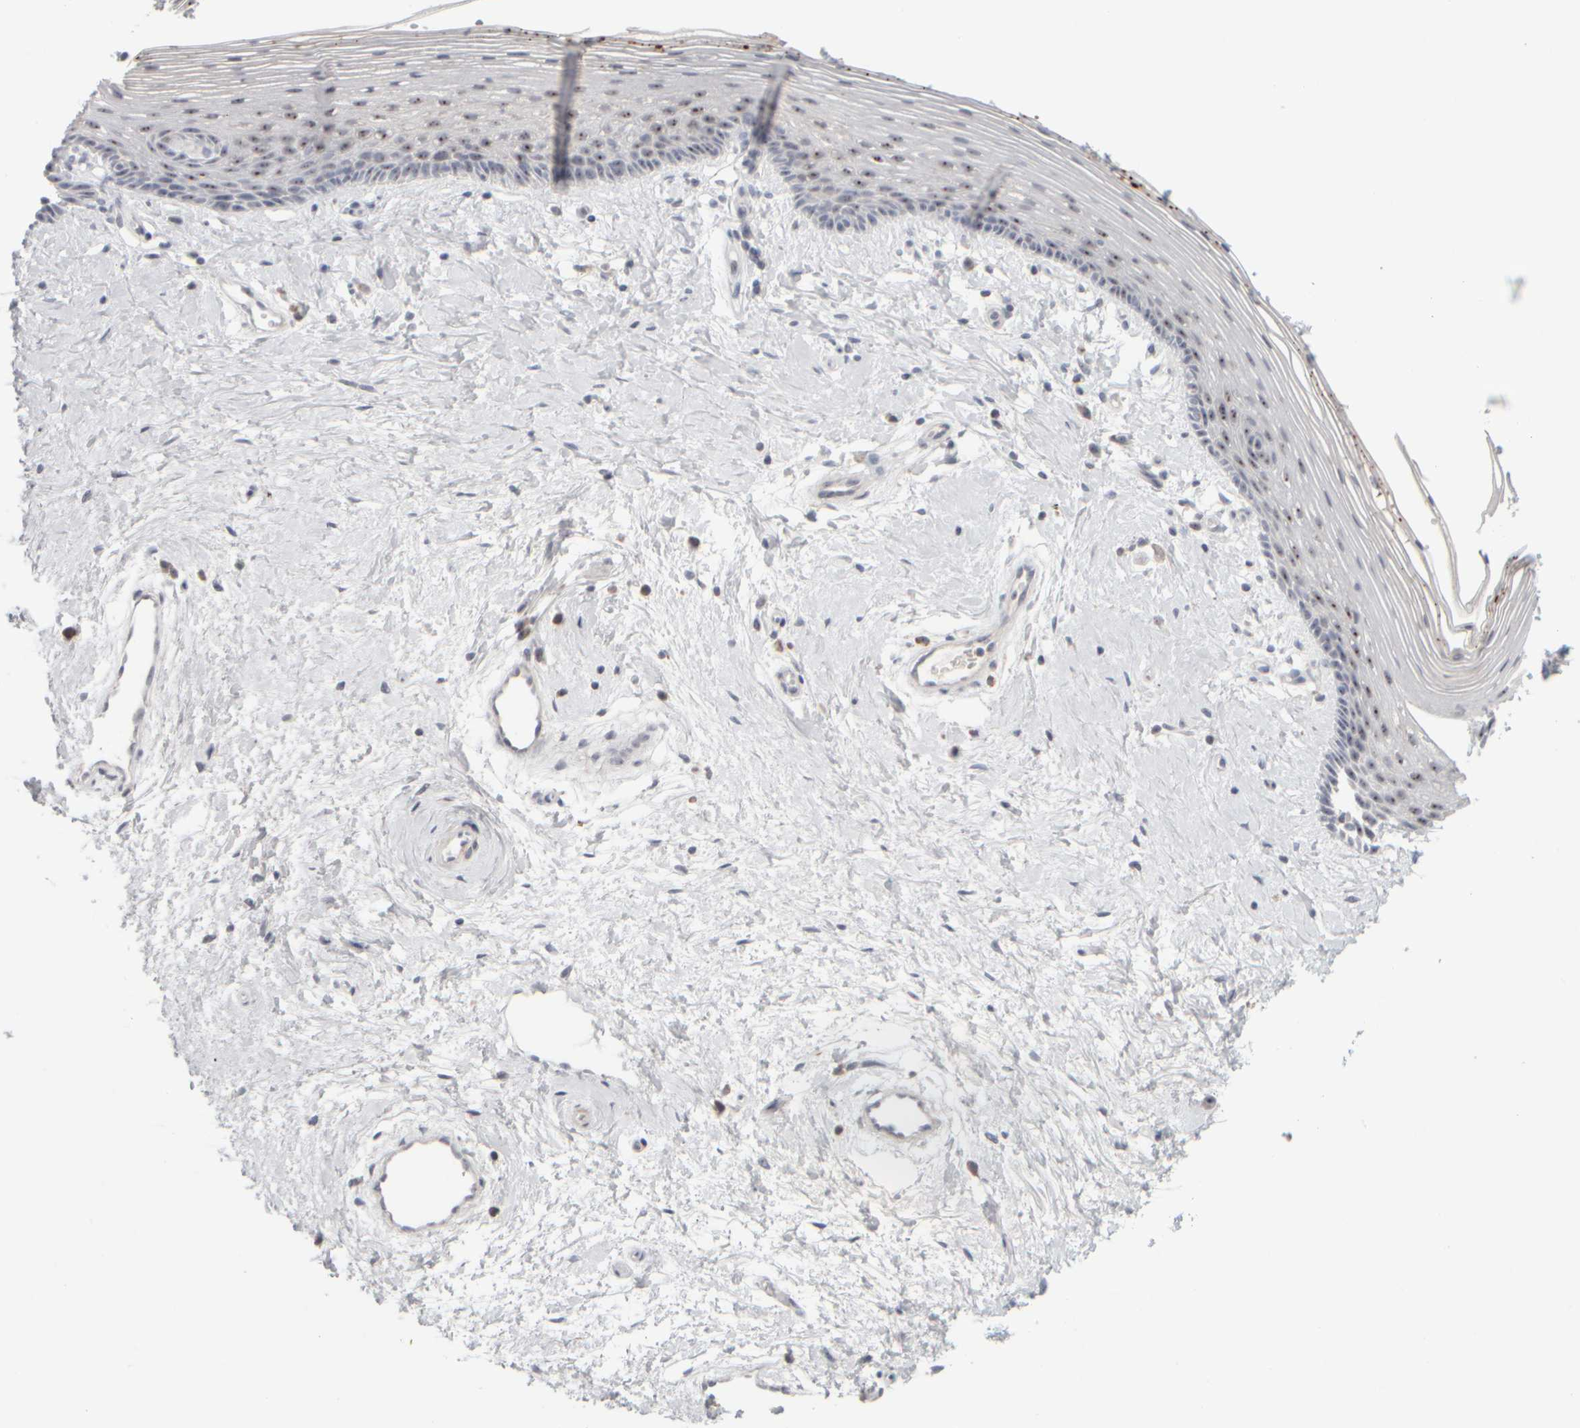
{"staining": {"intensity": "moderate", "quantity": "25%-75%", "location": "nuclear"}, "tissue": "vagina", "cell_type": "Squamous epithelial cells", "image_type": "normal", "snomed": [{"axis": "morphology", "description": "Normal tissue, NOS"}, {"axis": "topography", "description": "Vagina"}], "caption": "Normal vagina displays moderate nuclear staining in approximately 25%-75% of squamous epithelial cells, visualized by immunohistochemistry.", "gene": "DCXR", "patient": {"sex": "female", "age": 46}}